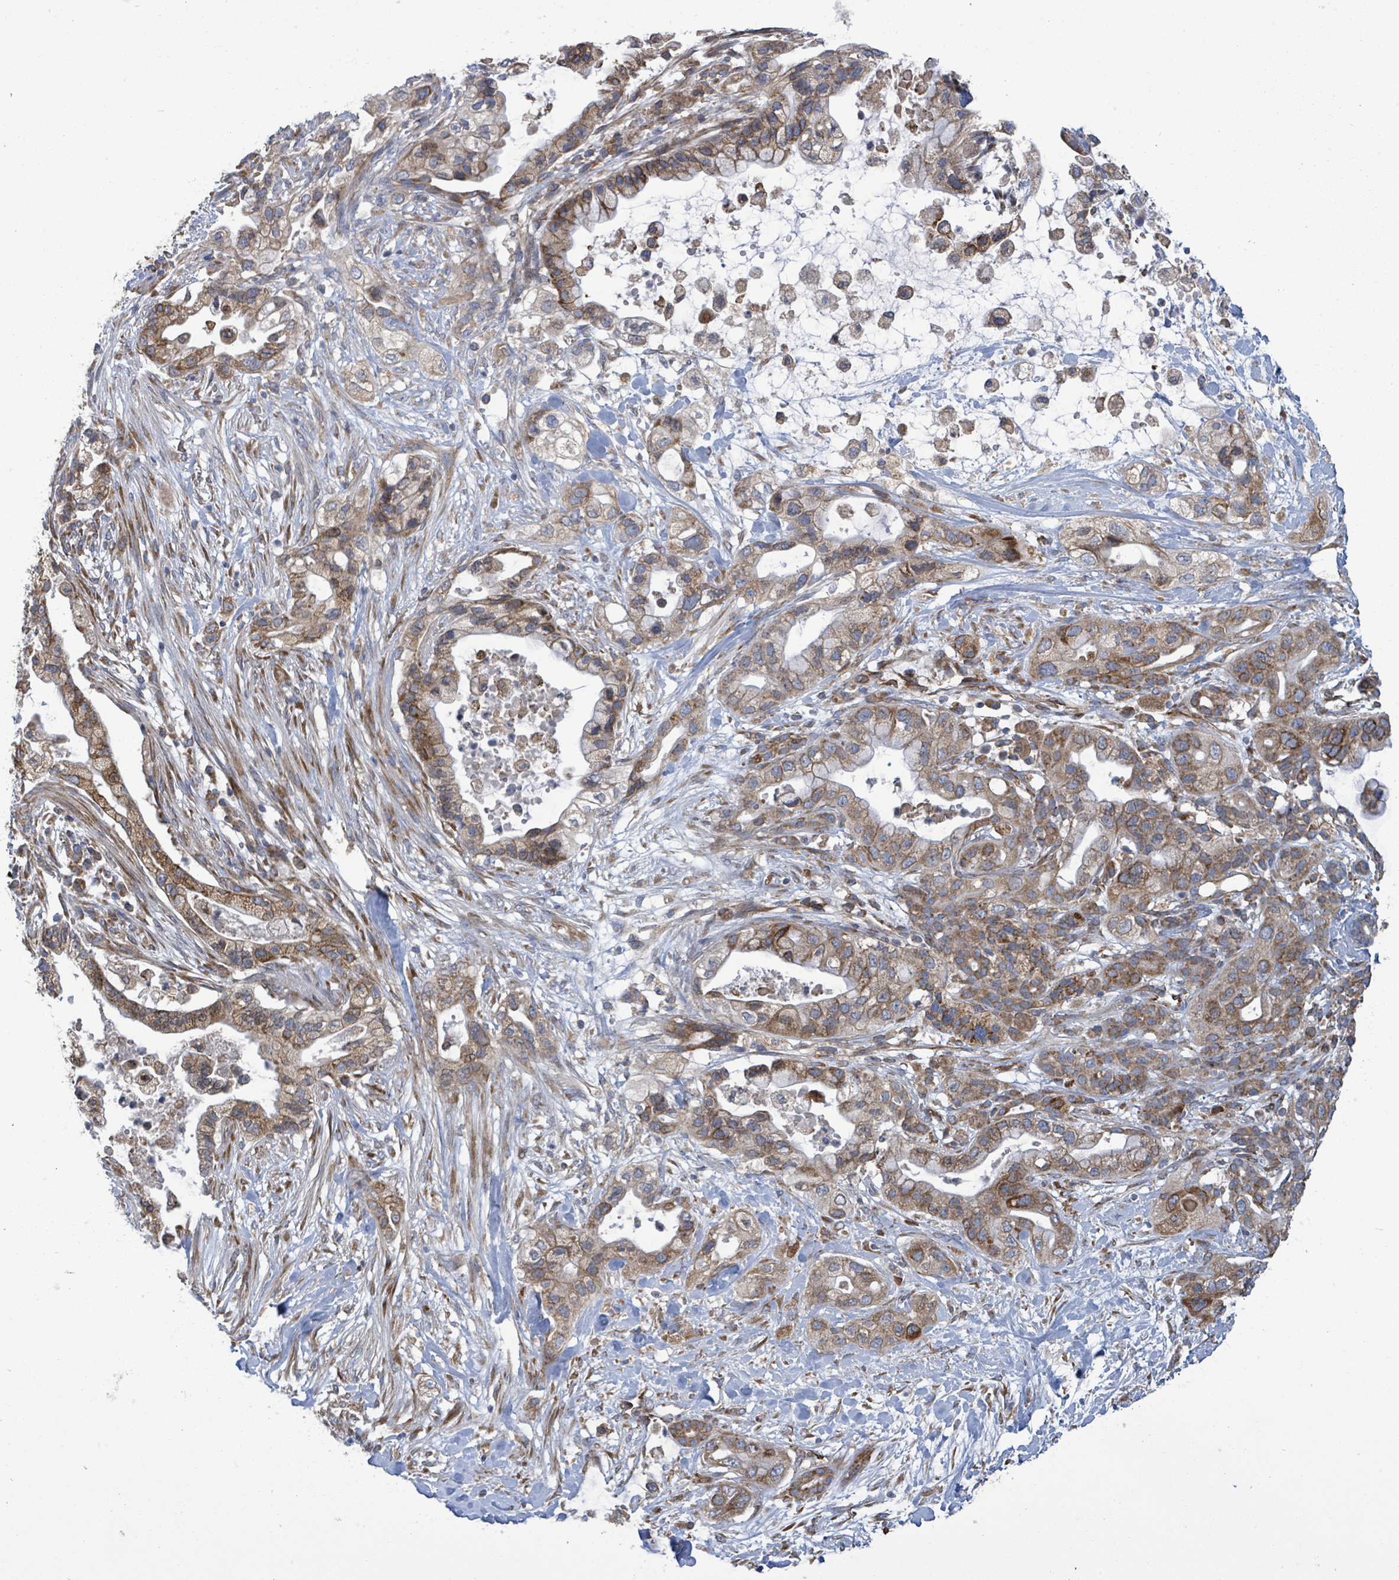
{"staining": {"intensity": "moderate", "quantity": ">75%", "location": "cytoplasmic/membranous"}, "tissue": "pancreatic cancer", "cell_type": "Tumor cells", "image_type": "cancer", "snomed": [{"axis": "morphology", "description": "Adenocarcinoma, NOS"}, {"axis": "topography", "description": "Pancreas"}], "caption": "Immunohistochemistry (IHC) photomicrograph of adenocarcinoma (pancreatic) stained for a protein (brown), which displays medium levels of moderate cytoplasmic/membranous staining in about >75% of tumor cells.", "gene": "NOMO1", "patient": {"sex": "male", "age": 44}}